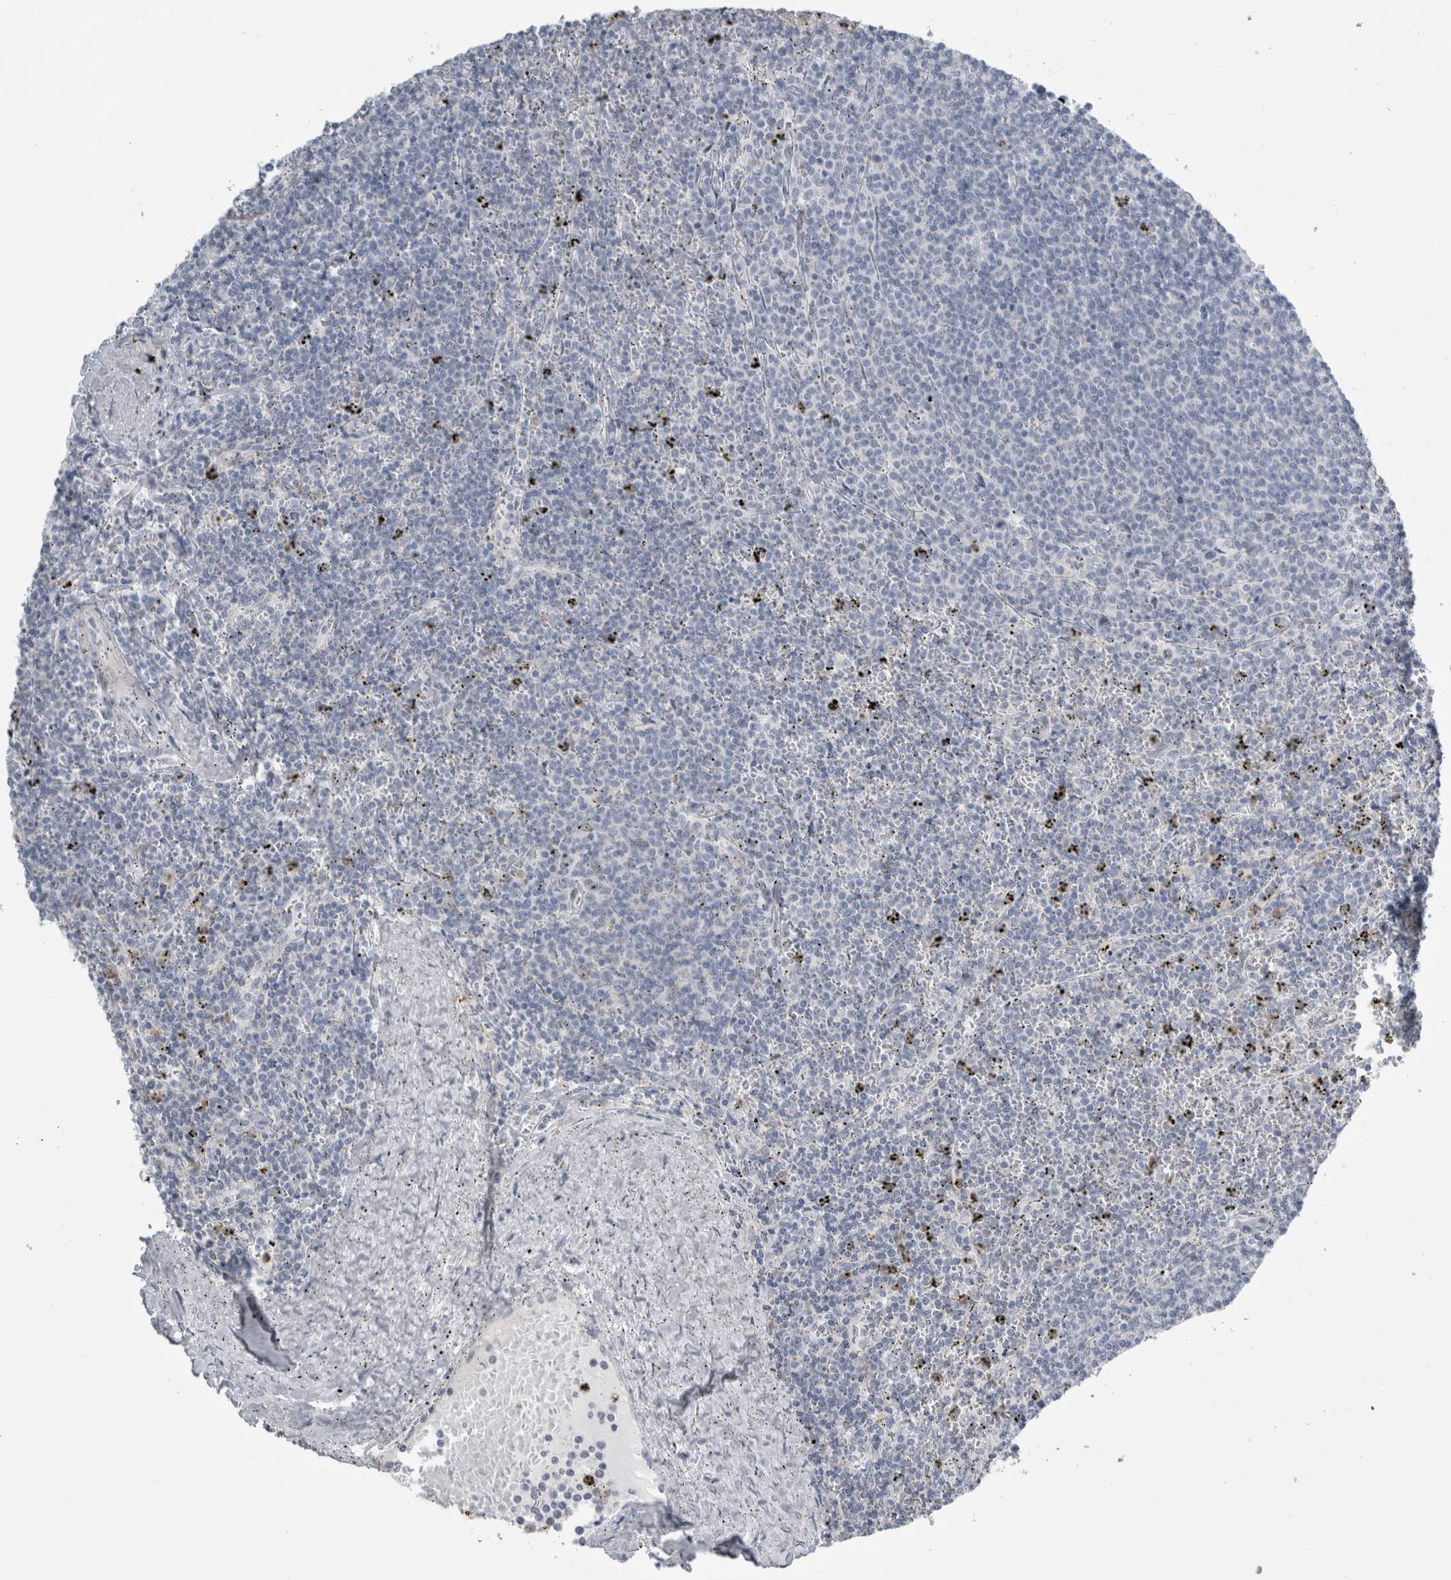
{"staining": {"intensity": "negative", "quantity": "none", "location": "none"}, "tissue": "lymphoma", "cell_type": "Tumor cells", "image_type": "cancer", "snomed": [{"axis": "morphology", "description": "Malignant lymphoma, non-Hodgkin's type, Low grade"}, {"axis": "topography", "description": "Spleen"}], "caption": "Immunohistochemical staining of lymphoma shows no significant staining in tumor cells.", "gene": "PLIN1", "patient": {"sex": "female", "age": 50}}